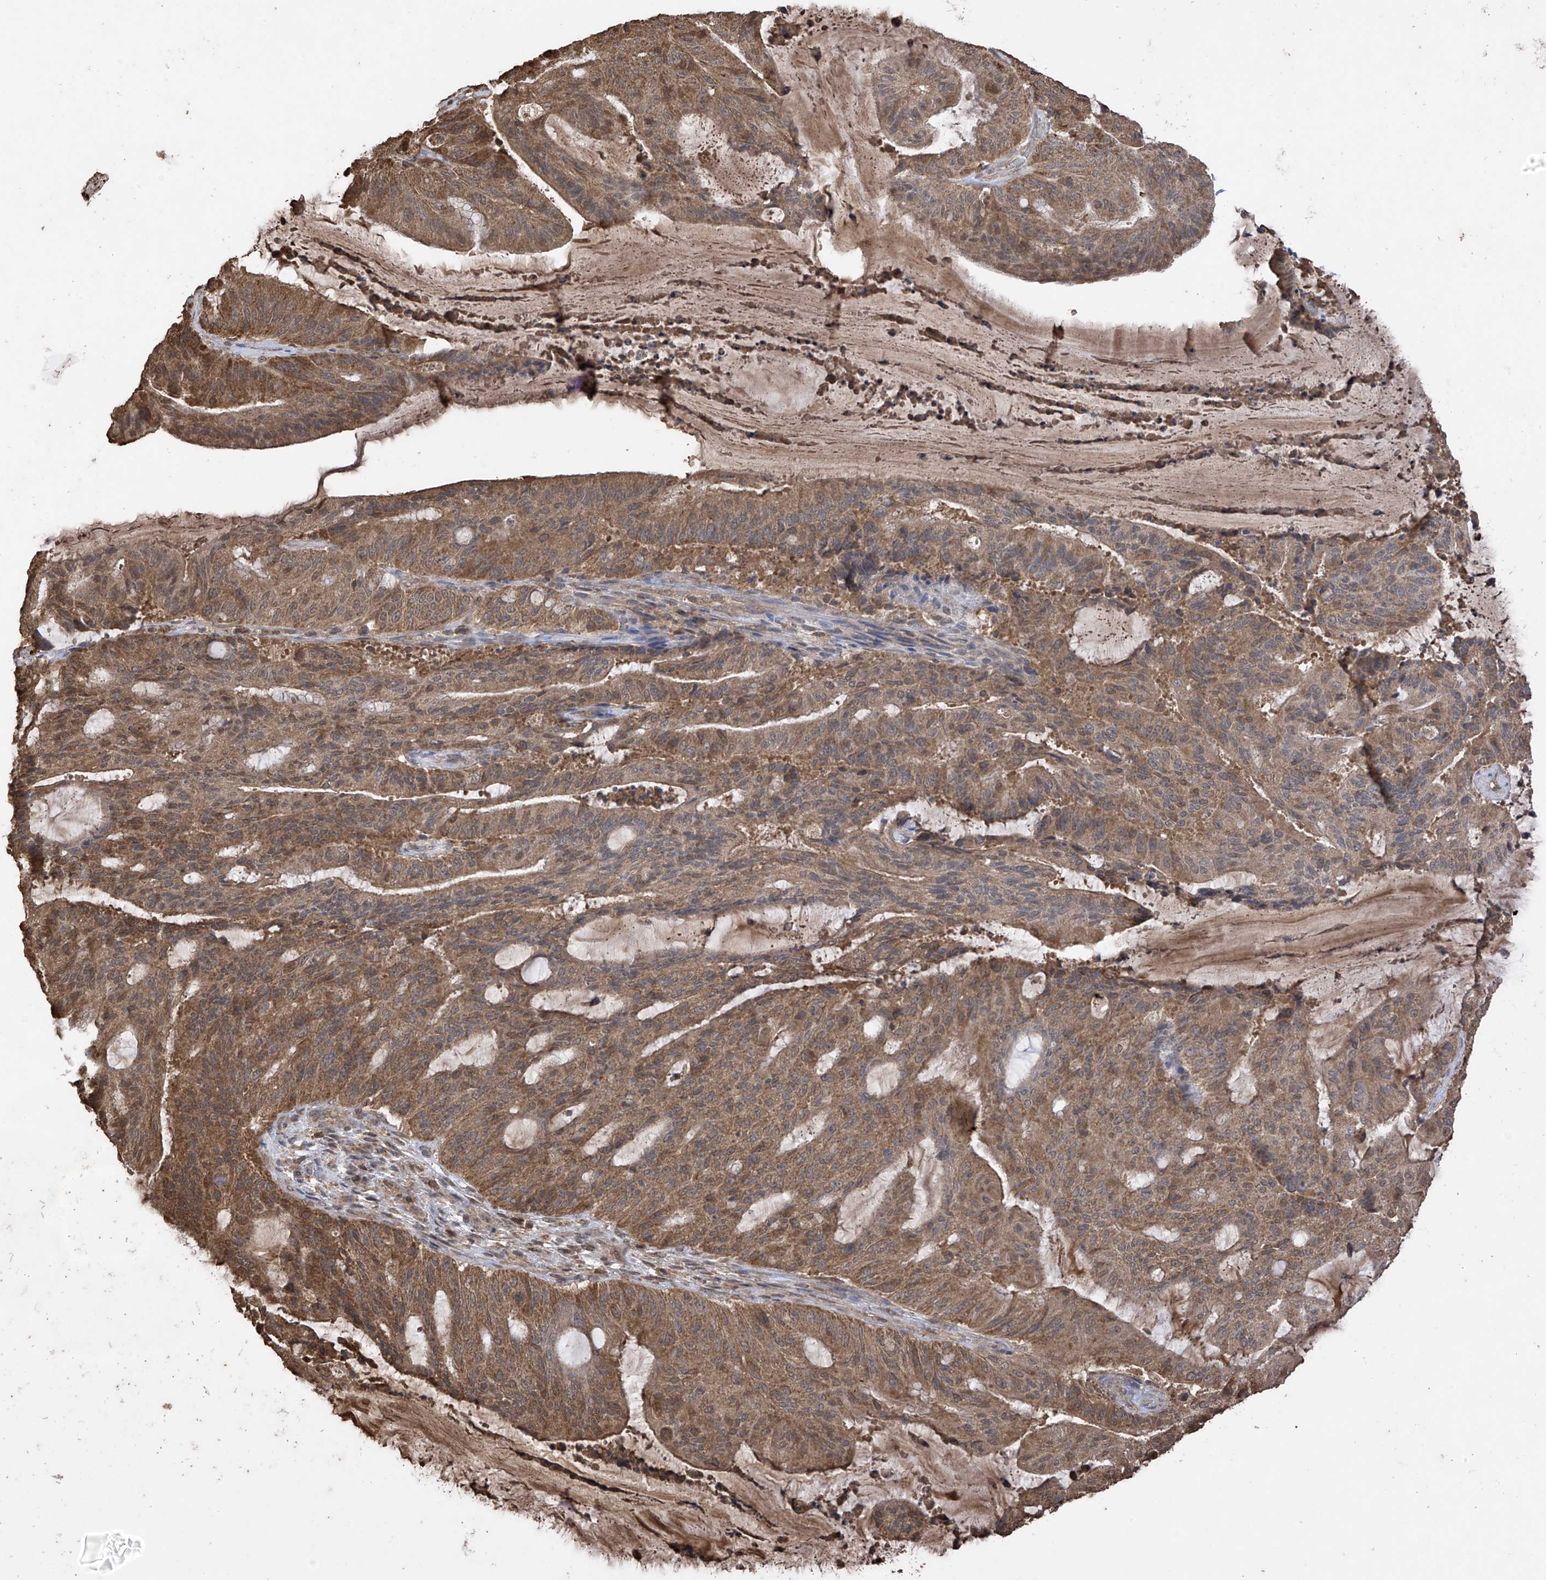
{"staining": {"intensity": "moderate", "quantity": ">75%", "location": "cytoplasmic/membranous"}, "tissue": "liver cancer", "cell_type": "Tumor cells", "image_type": "cancer", "snomed": [{"axis": "morphology", "description": "Normal tissue, NOS"}, {"axis": "morphology", "description": "Cholangiocarcinoma"}, {"axis": "topography", "description": "Liver"}, {"axis": "topography", "description": "Peripheral nerve tissue"}], "caption": "Human liver cholangiocarcinoma stained for a protein (brown) exhibits moderate cytoplasmic/membranous positive expression in about >75% of tumor cells.", "gene": "PNPT1", "patient": {"sex": "female", "age": 73}}